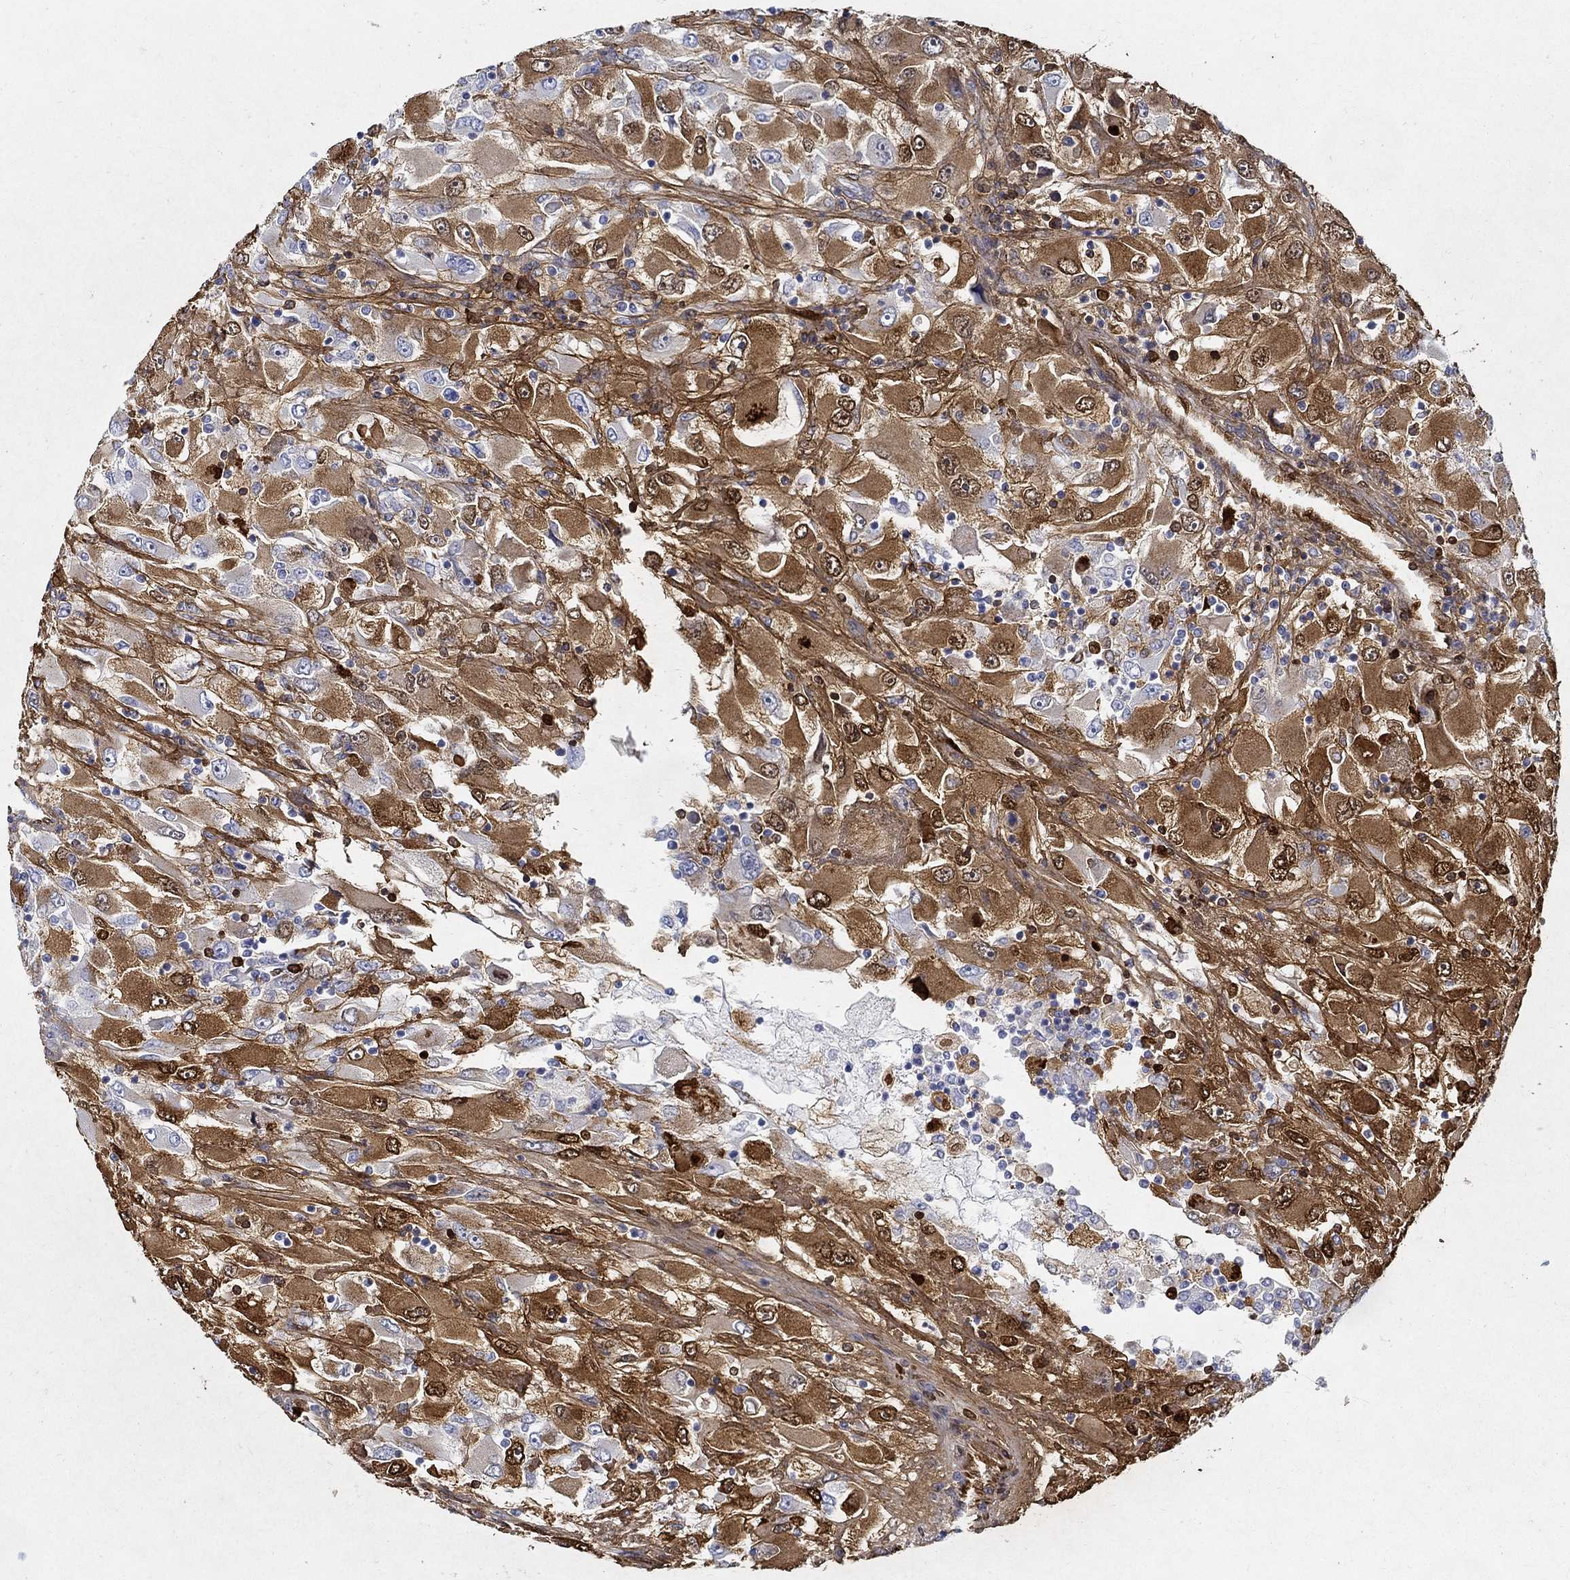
{"staining": {"intensity": "strong", "quantity": "25%-75%", "location": "cytoplasmic/membranous,nuclear"}, "tissue": "renal cancer", "cell_type": "Tumor cells", "image_type": "cancer", "snomed": [{"axis": "morphology", "description": "Adenocarcinoma, NOS"}, {"axis": "topography", "description": "Kidney"}], "caption": "This micrograph demonstrates immunohistochemistry (IHC) staining of renal adenocarcinoma, with high strong cytoplasmic/membranous and nuclear staining in about 25%-75% of tumor cells.", "gene": "TGFBI", "patient": {"sex": "female", "age": 52}}